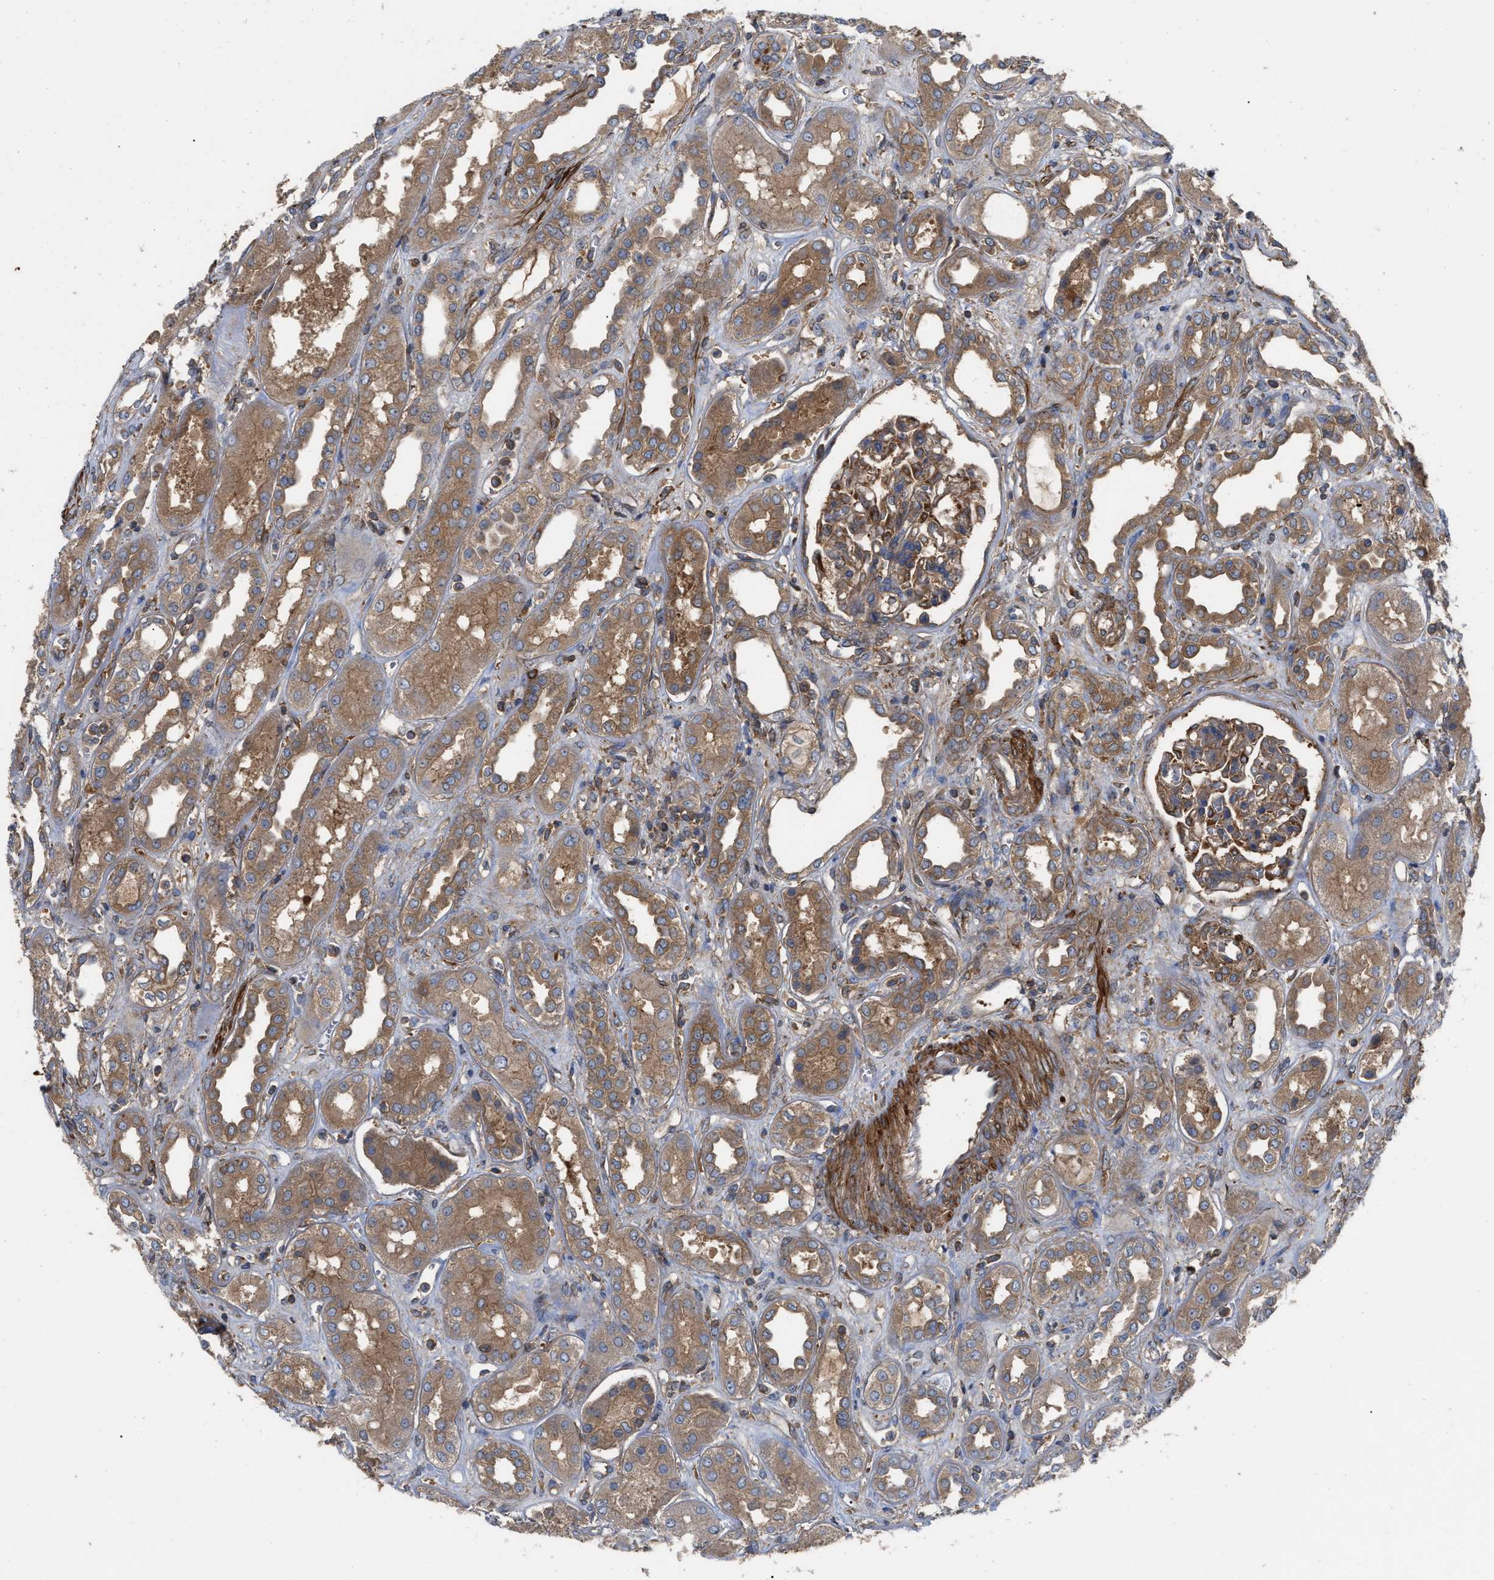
{"staining": {"intensity": "moderate", "quantity": ">75%", "location": "cytoplasmic/membranous"}, "tissue": "kidney", "cell_type": "Cells in glomeruli", "image_type": "normal", "snomed": [{"axis": "morphology", "description": "Normal tissue, NOS"}, {"axis": "topography", "description": "Kidney"}], "caption": "Protein staining of benign kidney exhibits moderate cytoplasmic/membranous expression in approximately >75% of cells in glomeruli. The staining was performed using DAB, with brown indicating positive protein expression. Nuclei are stained blue with hematoxylin.", "gene": "RABEP1", "patient": {"sex": "male", "age": 59}}